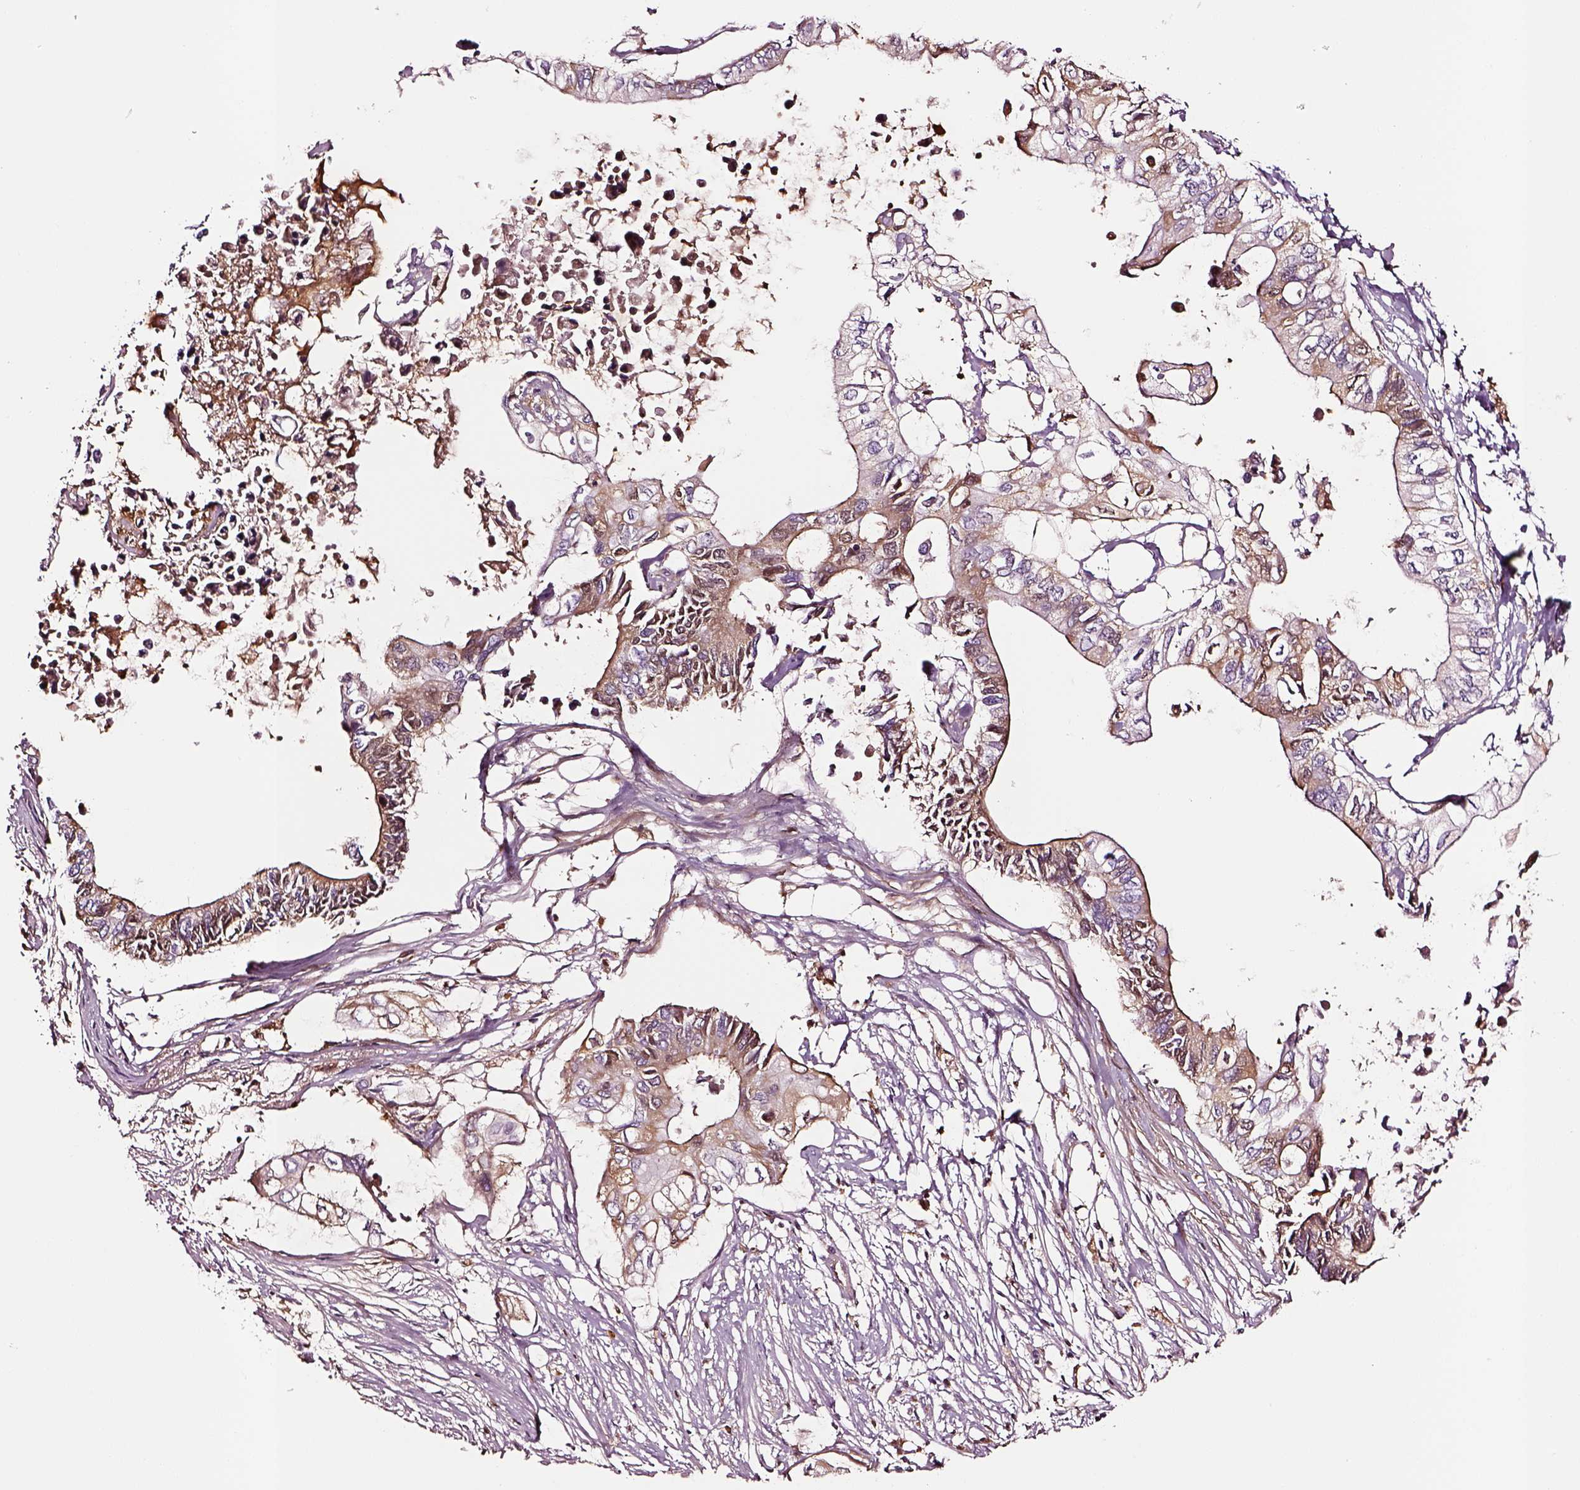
{"staining": {"intensity": "weak", "quantity": ">75%", "location": "cytoplasmic/membranous"}, "tissue": "pancreatic cancer", "cell_type": "Tumor cells", "image_type": "cancer", "snomed": [{"axis": "morphology", "description": "Adenocarcinoma, NOS"}, {"axis": "topography", "description": "Pancreas"}], "caption": "The immunohistochemical stain shows weak cytoplasmic/membranous positivity in tumor cells of pancreatic cancer (adenocarcinoma) tissue. The staining is performed using DAB (3,3'-diaminobenzidine) brown chromogen to label protein expression. The nuclei are counter-stained blue using hematoxylin.", "gene": "TF", "patient": {"sex": "female", "age": 63}}